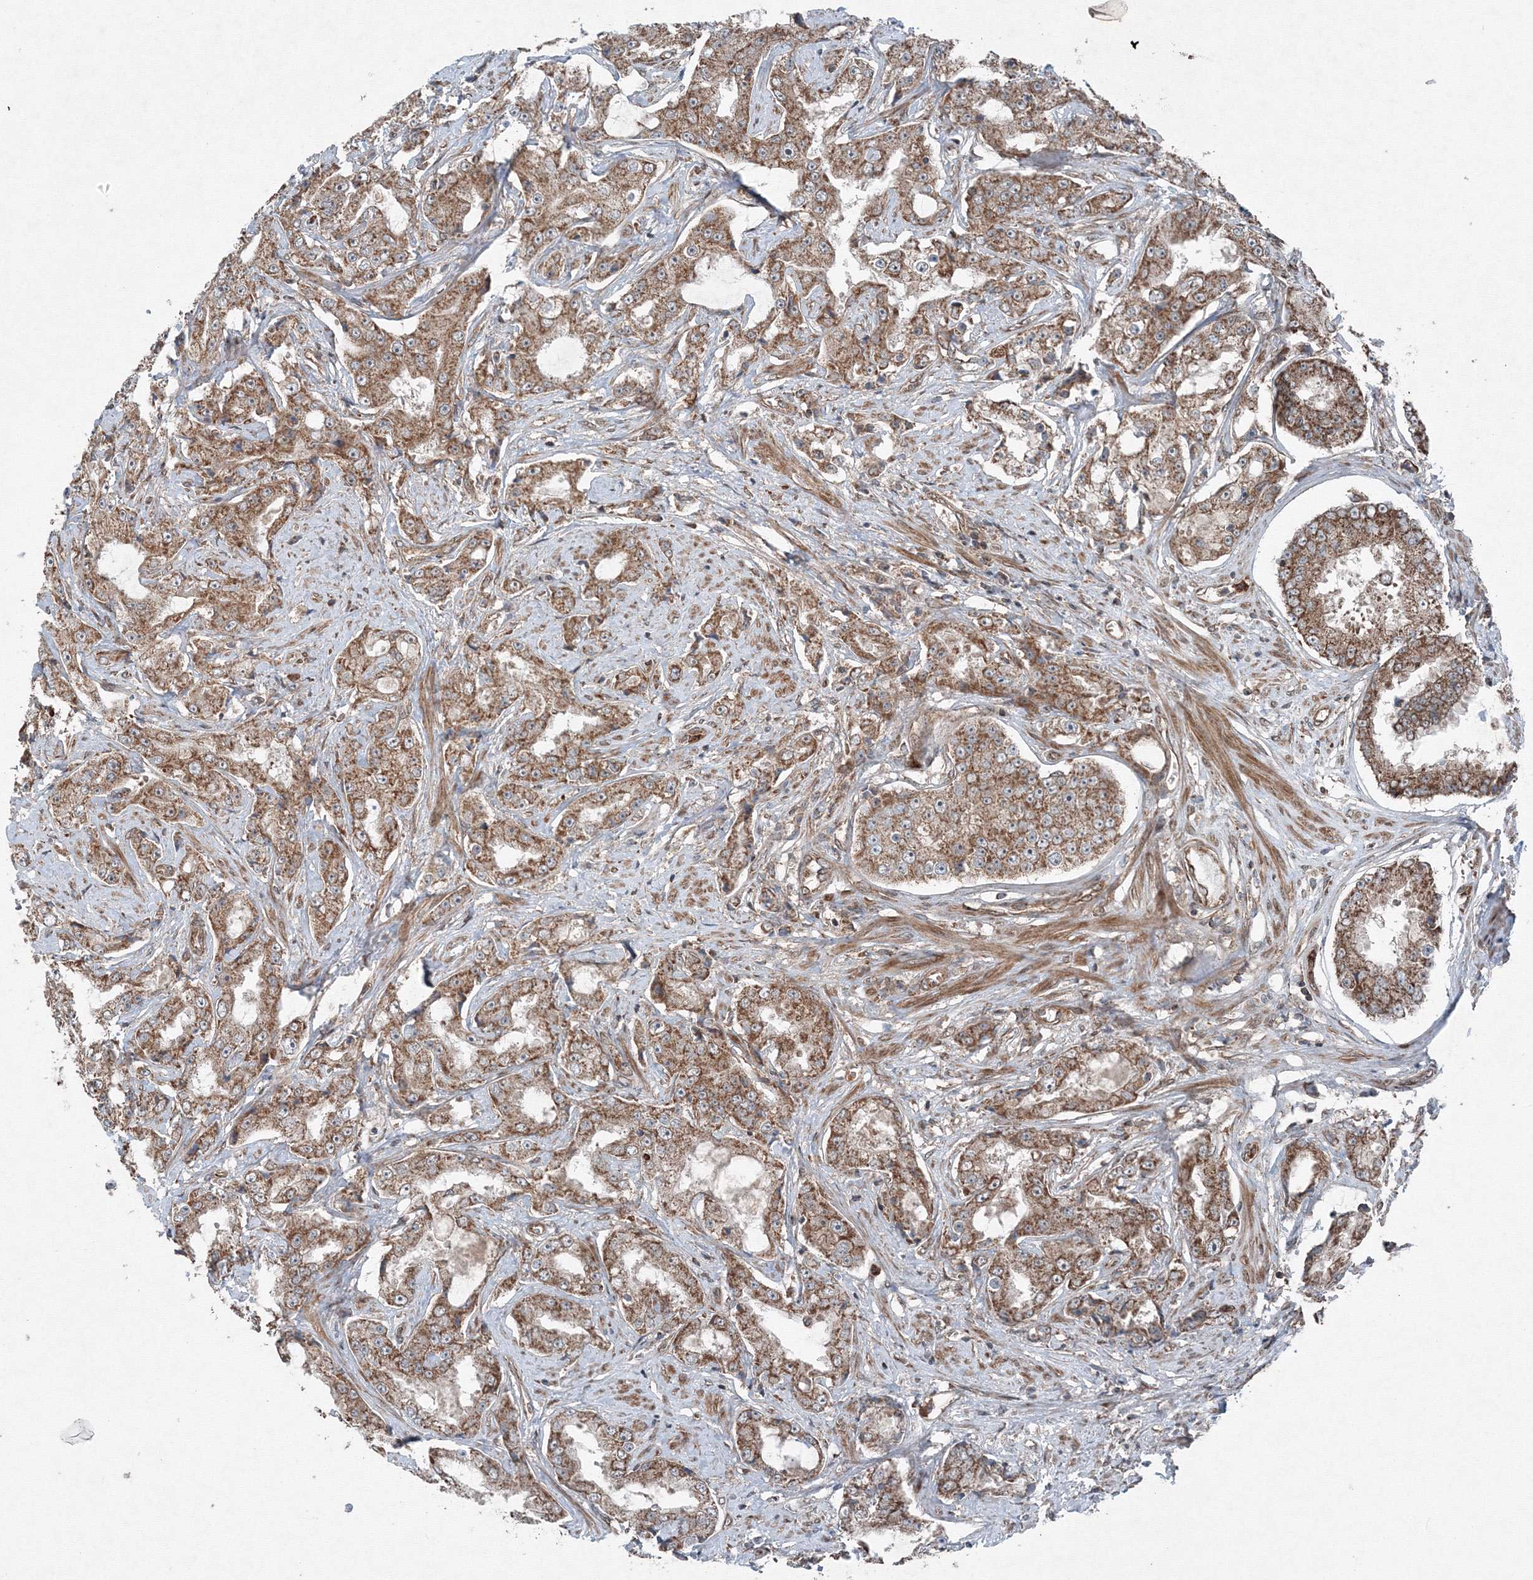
{"staining": {"intensity": "moderate", "quantity": ">75%", "location": "cytoplasmic/membranous"}, "tissue": "prostate cancer", "cell_type": "Tumor cells", "image_type": "cancer", "snomed": [{"axis": "morphology", "description": "Adenocarcinoma, High grade"}, {"axis": "topography", "description": "Prostate"}], "caption": "IHC photomicrograph of neoplastic tissue: human prostate cancer stained using IHC shows medium levels of moderate protein expression localized specifically in the cytoplasmic/membranous of tumor cells, appearing as a cytoplasmic/membranous brown color.", "gene": "COPS7B", "patient": {"sex": "male", "age": 73}}